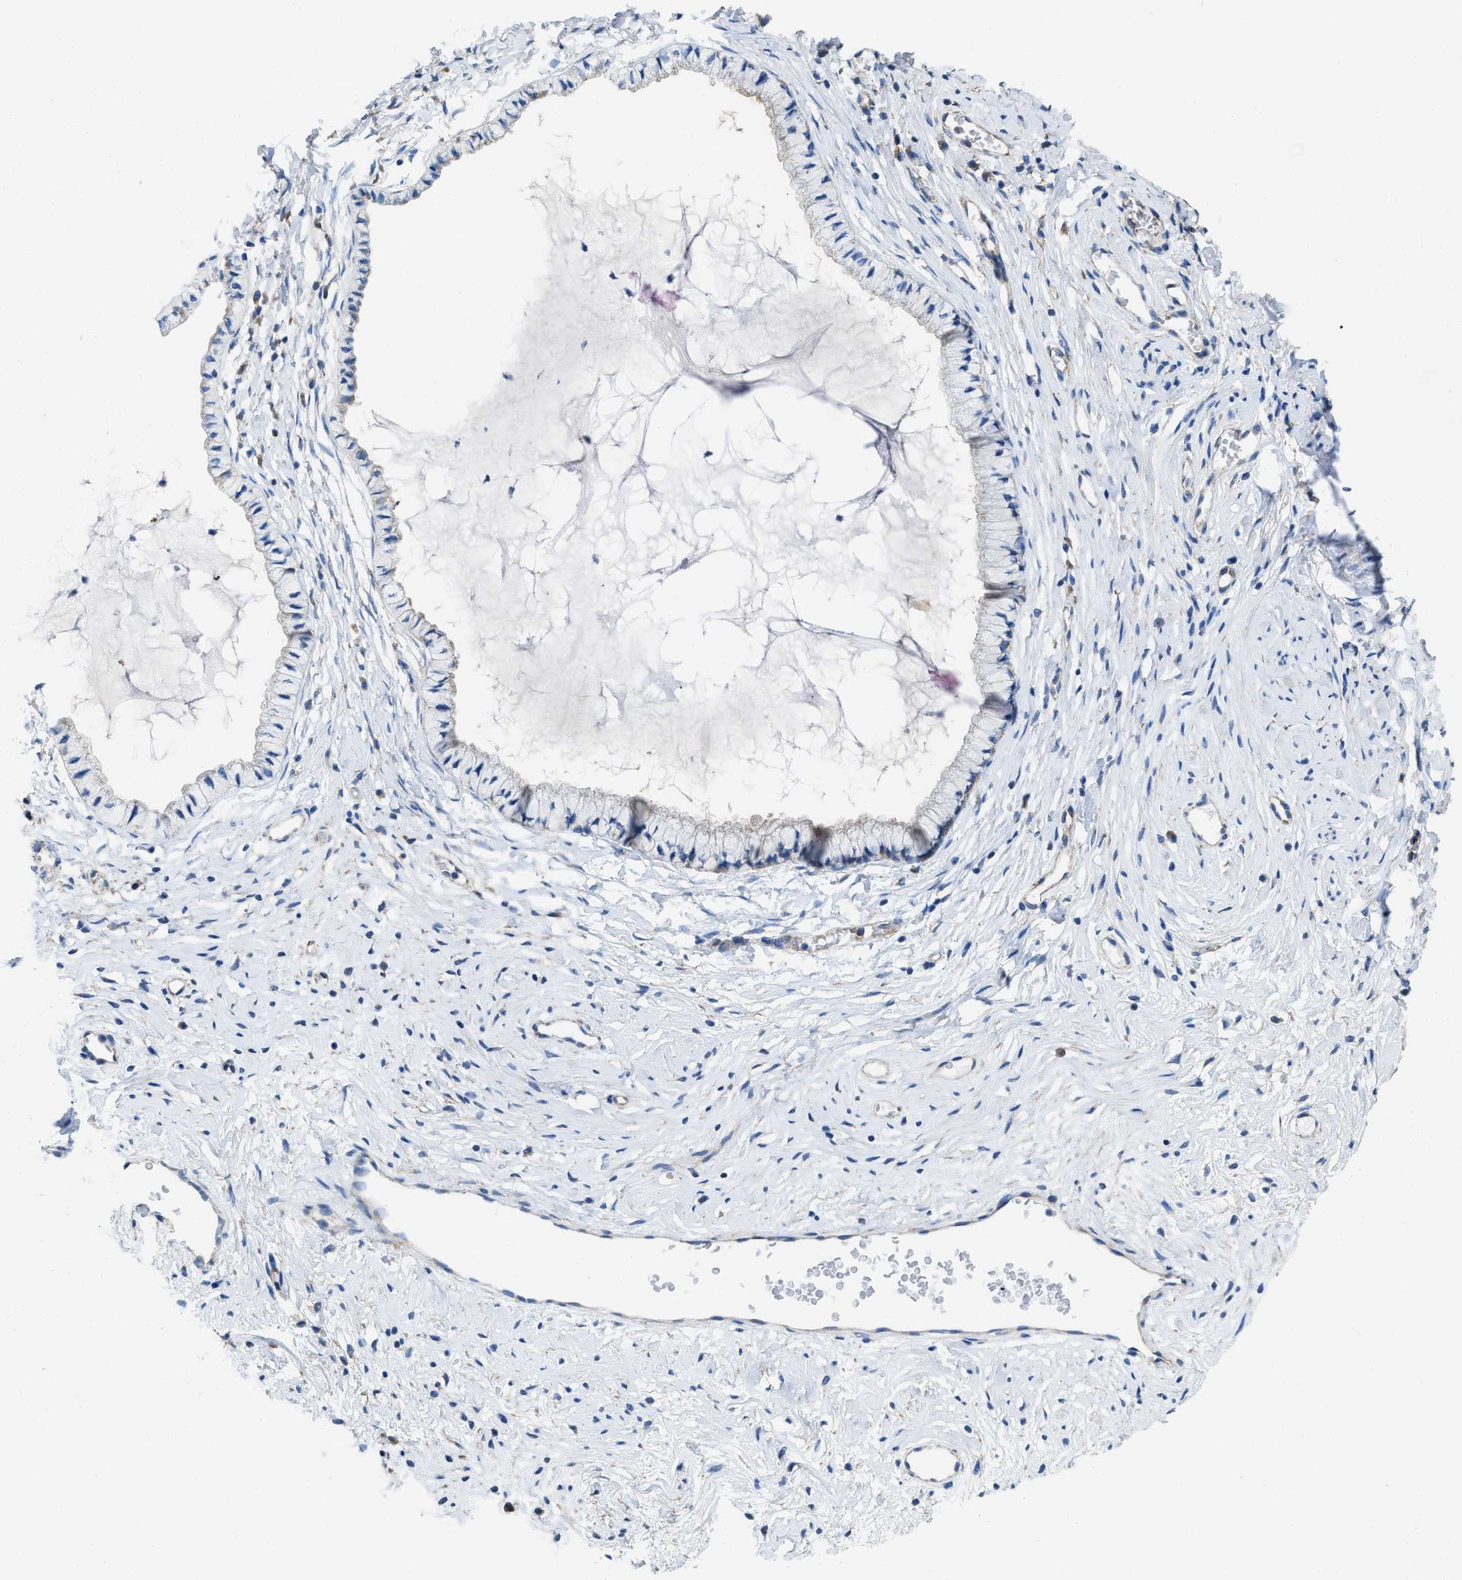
{"staining": {"intensity": "negative", "quantity": "none", "location": "none"}, "tissue": "cervix", "cell_type": "Glandular cells", "image_type": "normal", "snomed": [{"axis": "morphology", "description": "Normal tissue, NOS"}, {"axis": "topography", "description": "Cervix"}], "caption": "Immunohistochemistry of unremarkable human cervix shows no expression in glandular cells.", "gene": "DOLPP1", "patient": {"sex": "female", "age": 77}}